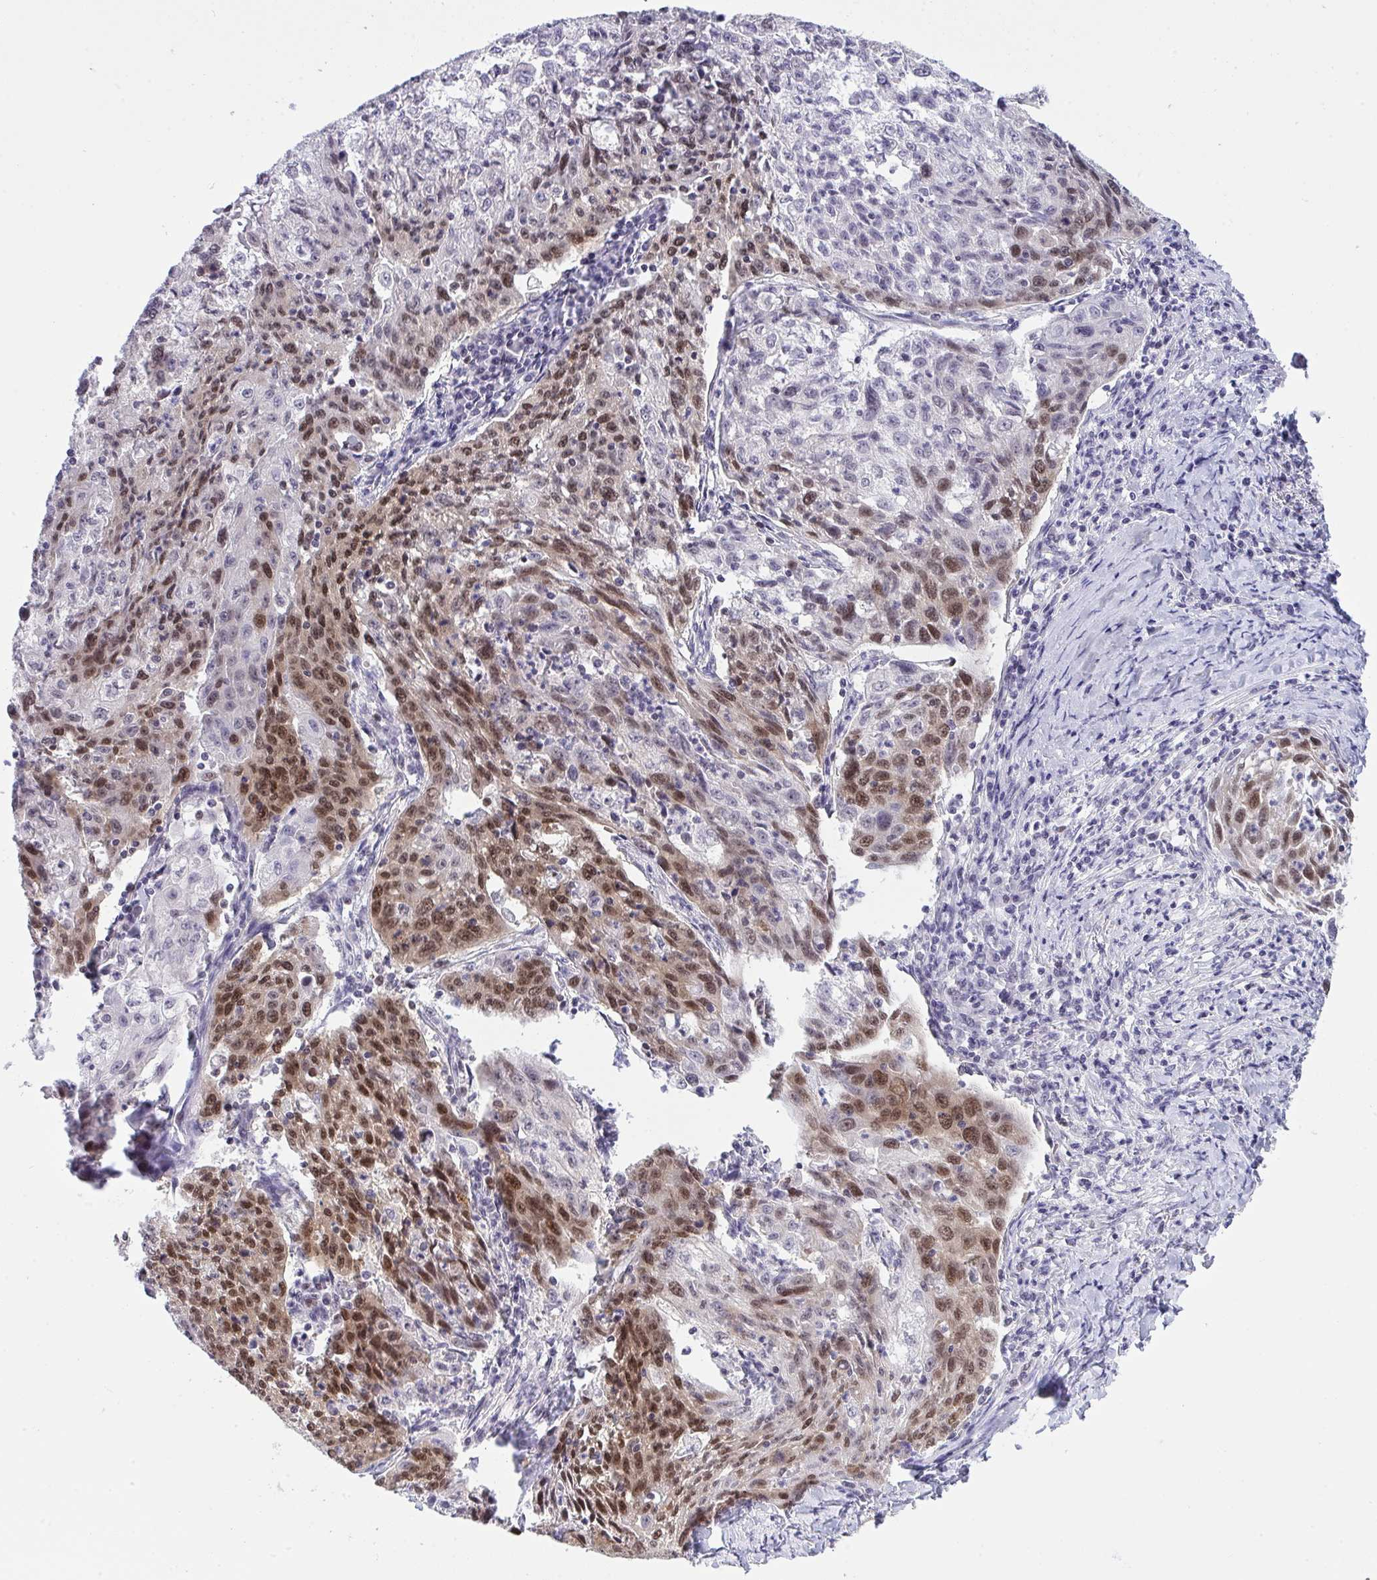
{"staining": {"intensity": "moderate", "quantity": "25%-75%", "location": "nuclear"}, "tissue": "lung cancer", "cell_type": "Tumor cells", "image_type": "cancer", "snomed": [{"axis": "morphology", "description": "Squamous cell carcinoma, NOS"}, {"axis": "morphology", "description": "Squamous cell carcinoma, metastatic, NOS"}, {"axis": "topography", "description": "Bronchus"}, {"axis": "topography", "description": "Lung"}], "caption": "Protein analysis of lung squamous cell carcinoma tissue shows moderate nuclear staining in about 25%-75% of tumor cells.", "gene": "RFC4", "patient": {"sex": "male", "age": 62}}